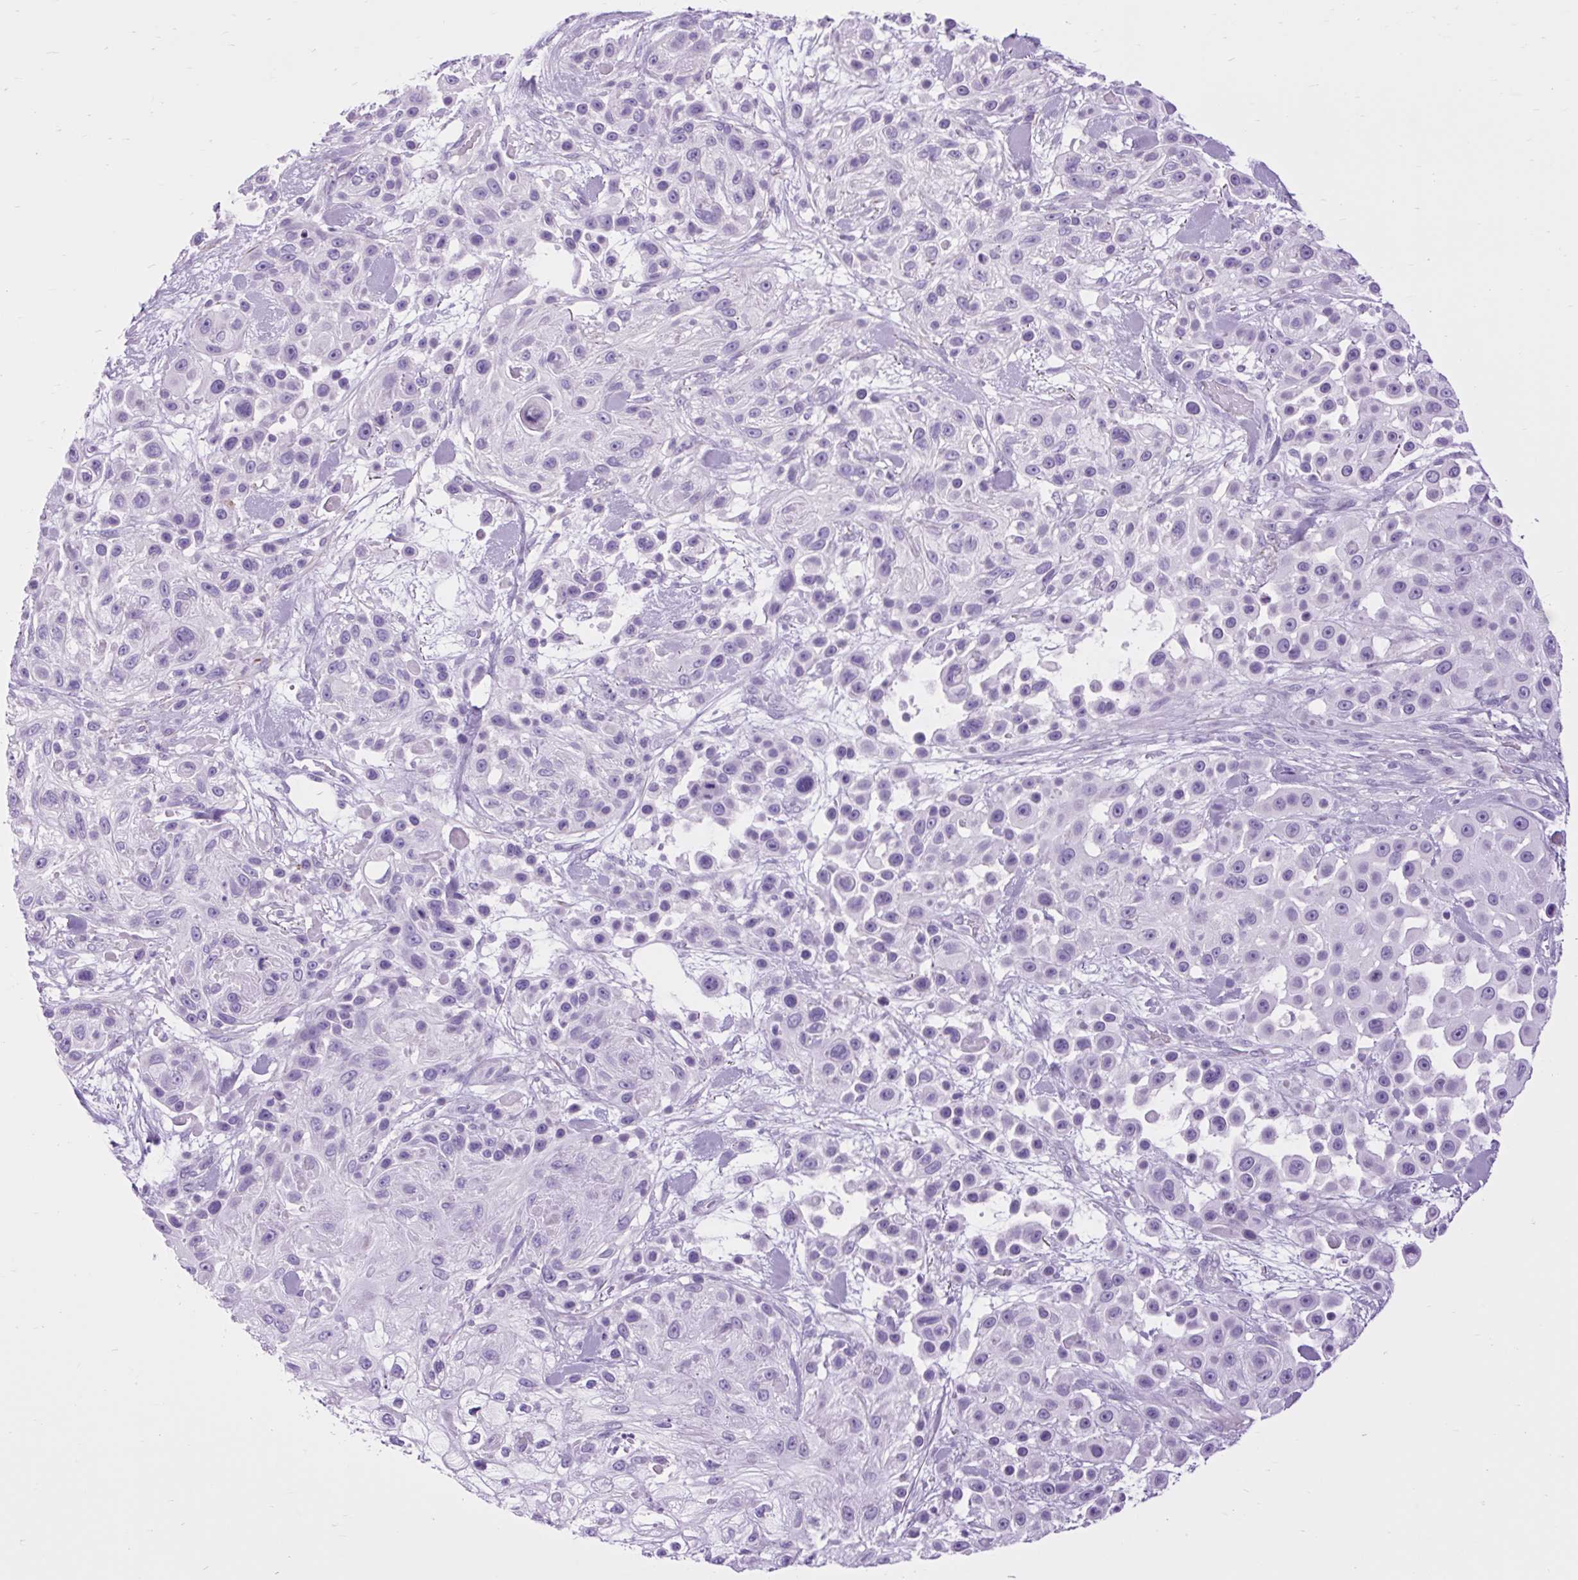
{"staining": {"intensity": "negative", "quantity": "none", "location": "none"}, "tissue": "skin cancer", "cell_type": "Tumor cells", "image_type": "cancer", "snomed": [{"axis": "morphology", "description": "Squamous cell carcinoma, NOS"}, {"axis": "topography", "description": "Skin"}], "caption": "Tumor cells are negative for protein expression in human squamous cell carcinoma (skin).", "gene": "DPP6", "patient": {"sex": "male", "age": 67}}